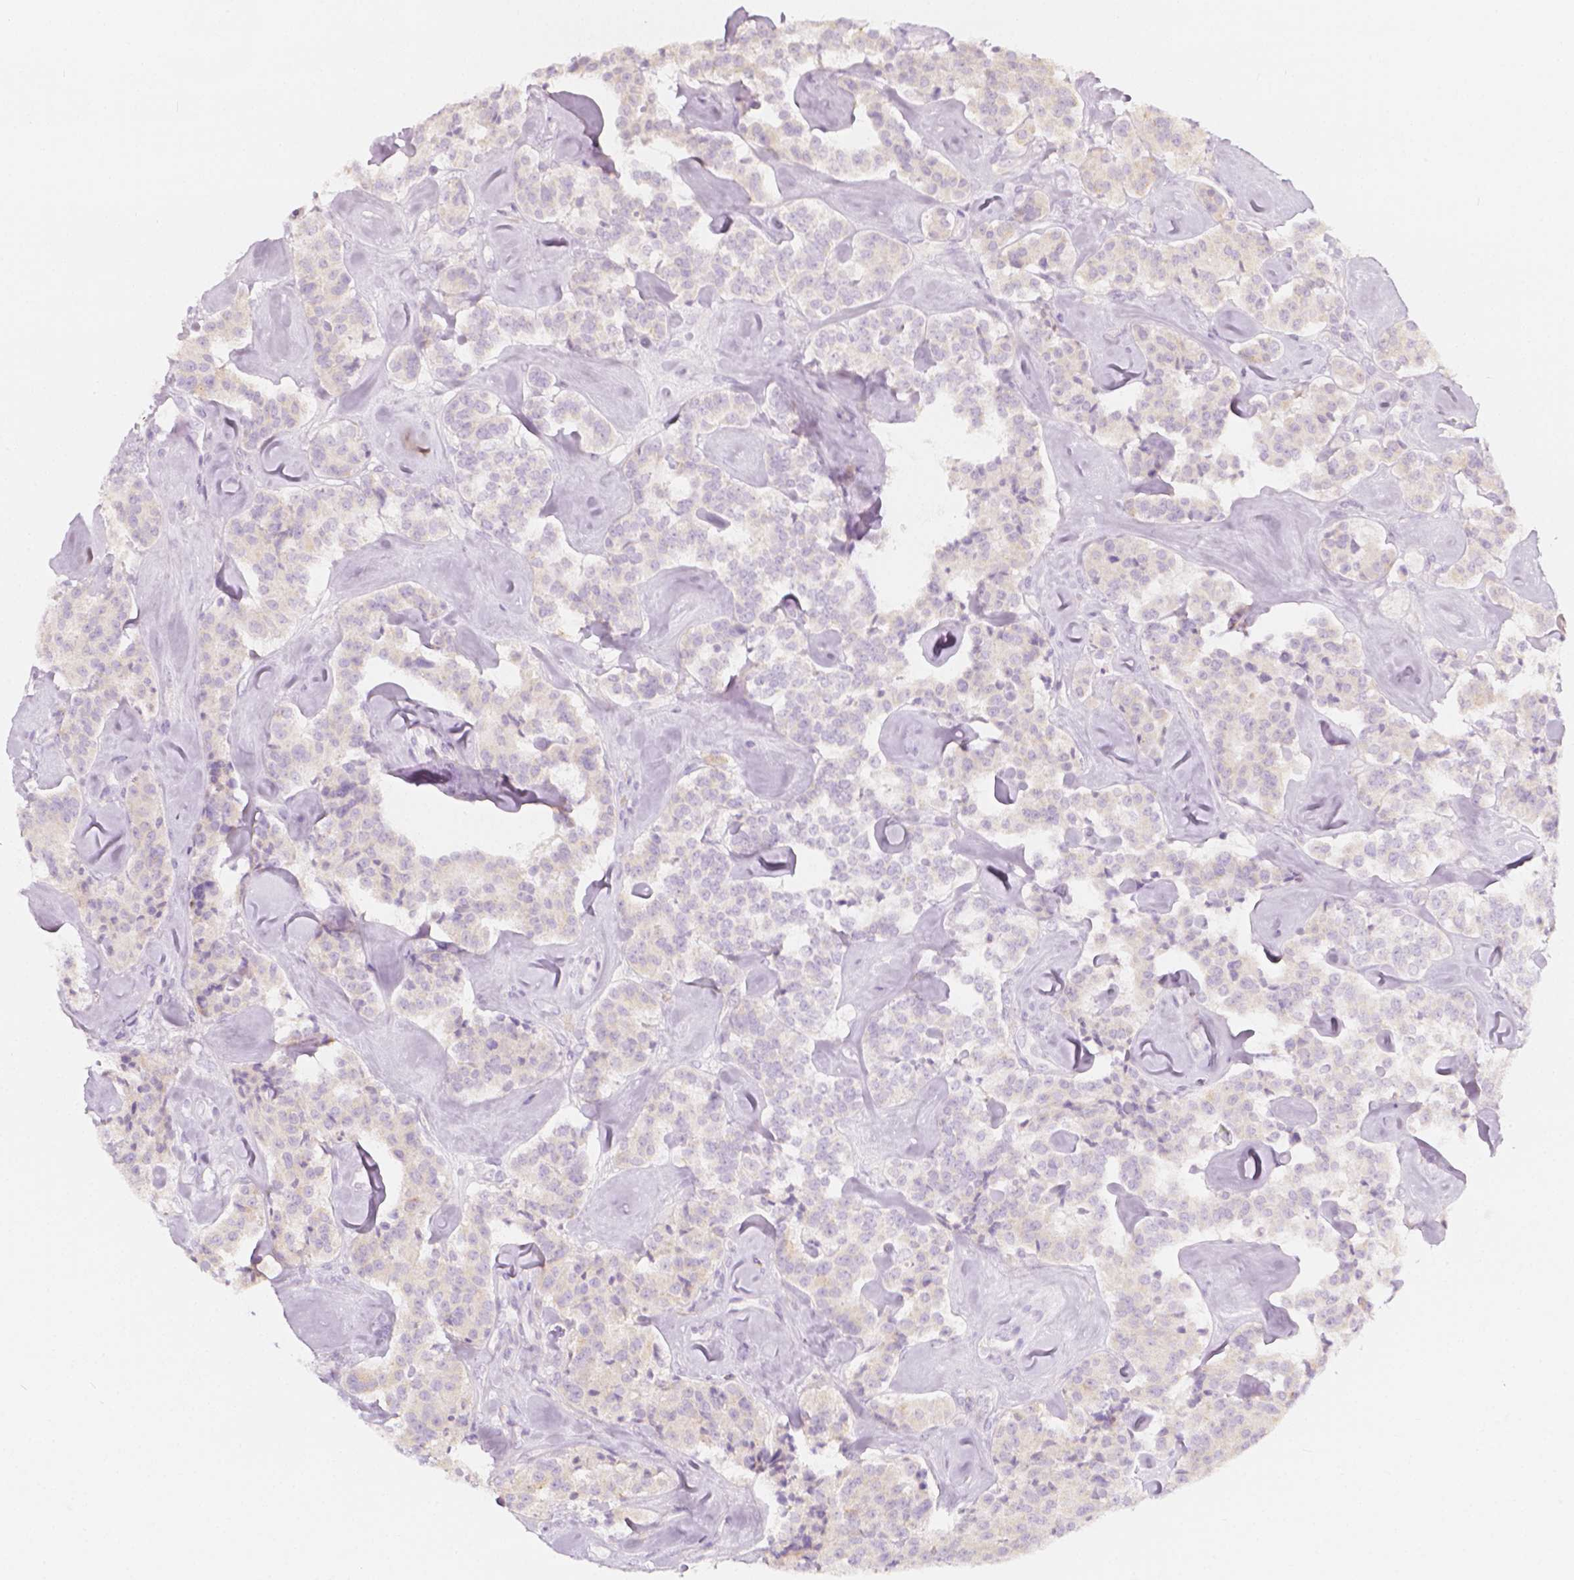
{"staining": {"intensity": "negative", "quantity": "none", "location": "none"}, "tissue": "carcinoid", "cell_type": "Tumor cells", "image_type": "cancer", "snomed": [{"axis": "morphology", "description": "Carcinoid, malignant, NOS"}, {"axis": "topography", "description": "Pancreas"}], "caption": "Immunohistochemistry (IHC) image of human malignant carcinoid stained for a protein (brown), which displays no expression in tumor cells. (DAB immunohistochemistry (IHC) with hematoxylin counter stain).", "gene": "RBFOX1", "patient": {"sex": "male", "age": 41}}